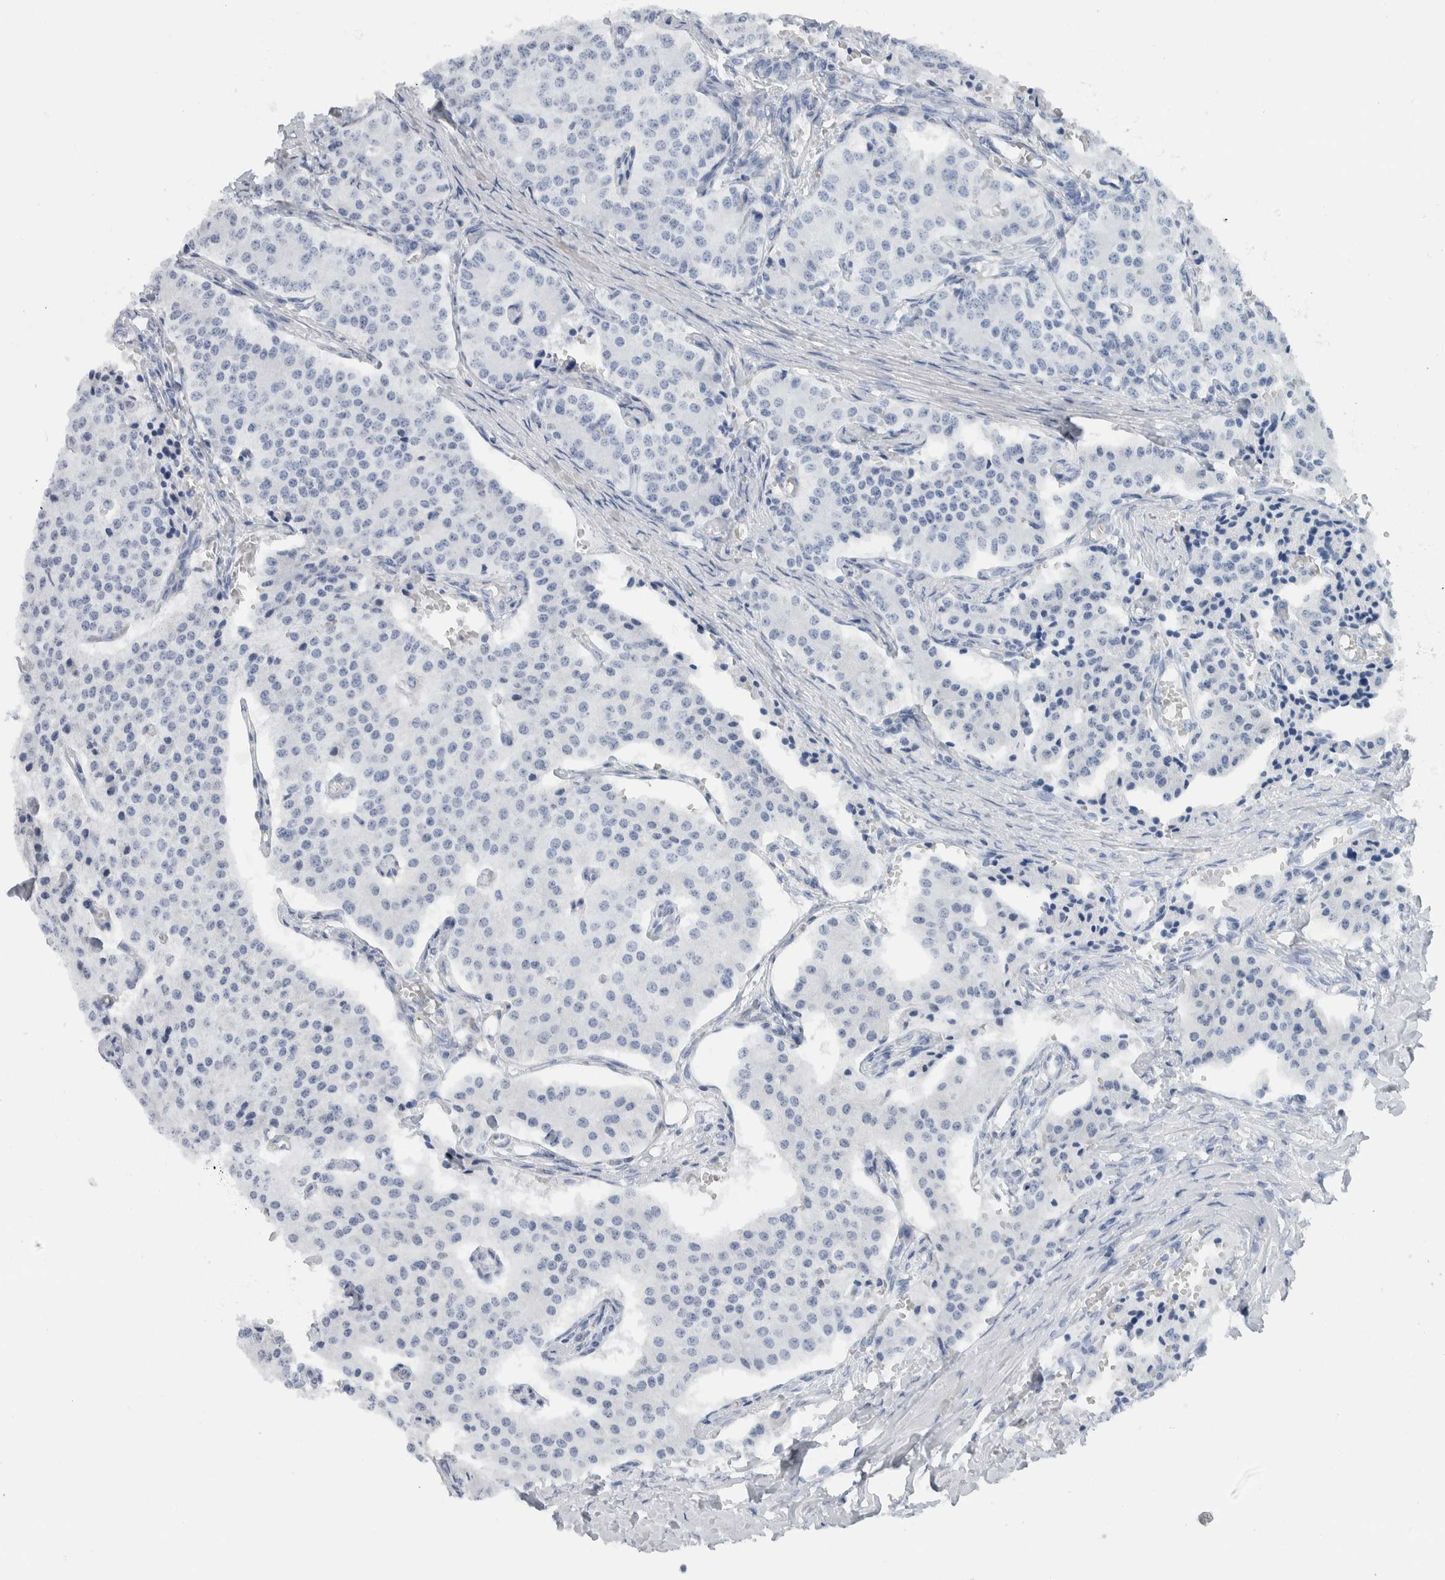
{"staining": {"intensity": "negative", "quantity": "none", "location": "none"}, "tissue": "carcinoid", "cell_type": "Tumor cells", "image_type": "cancer", "snomed": [{"axis": "morphology", "description": "Carcinoid, malignant, NOS"}, {"axis": "topography", "description": "Colon"}], "caption": "Tumor cells are negative for protein expression in human carcinoid.", "gene": "NEFM", "patient": {"sex": "female", "age": 52}}